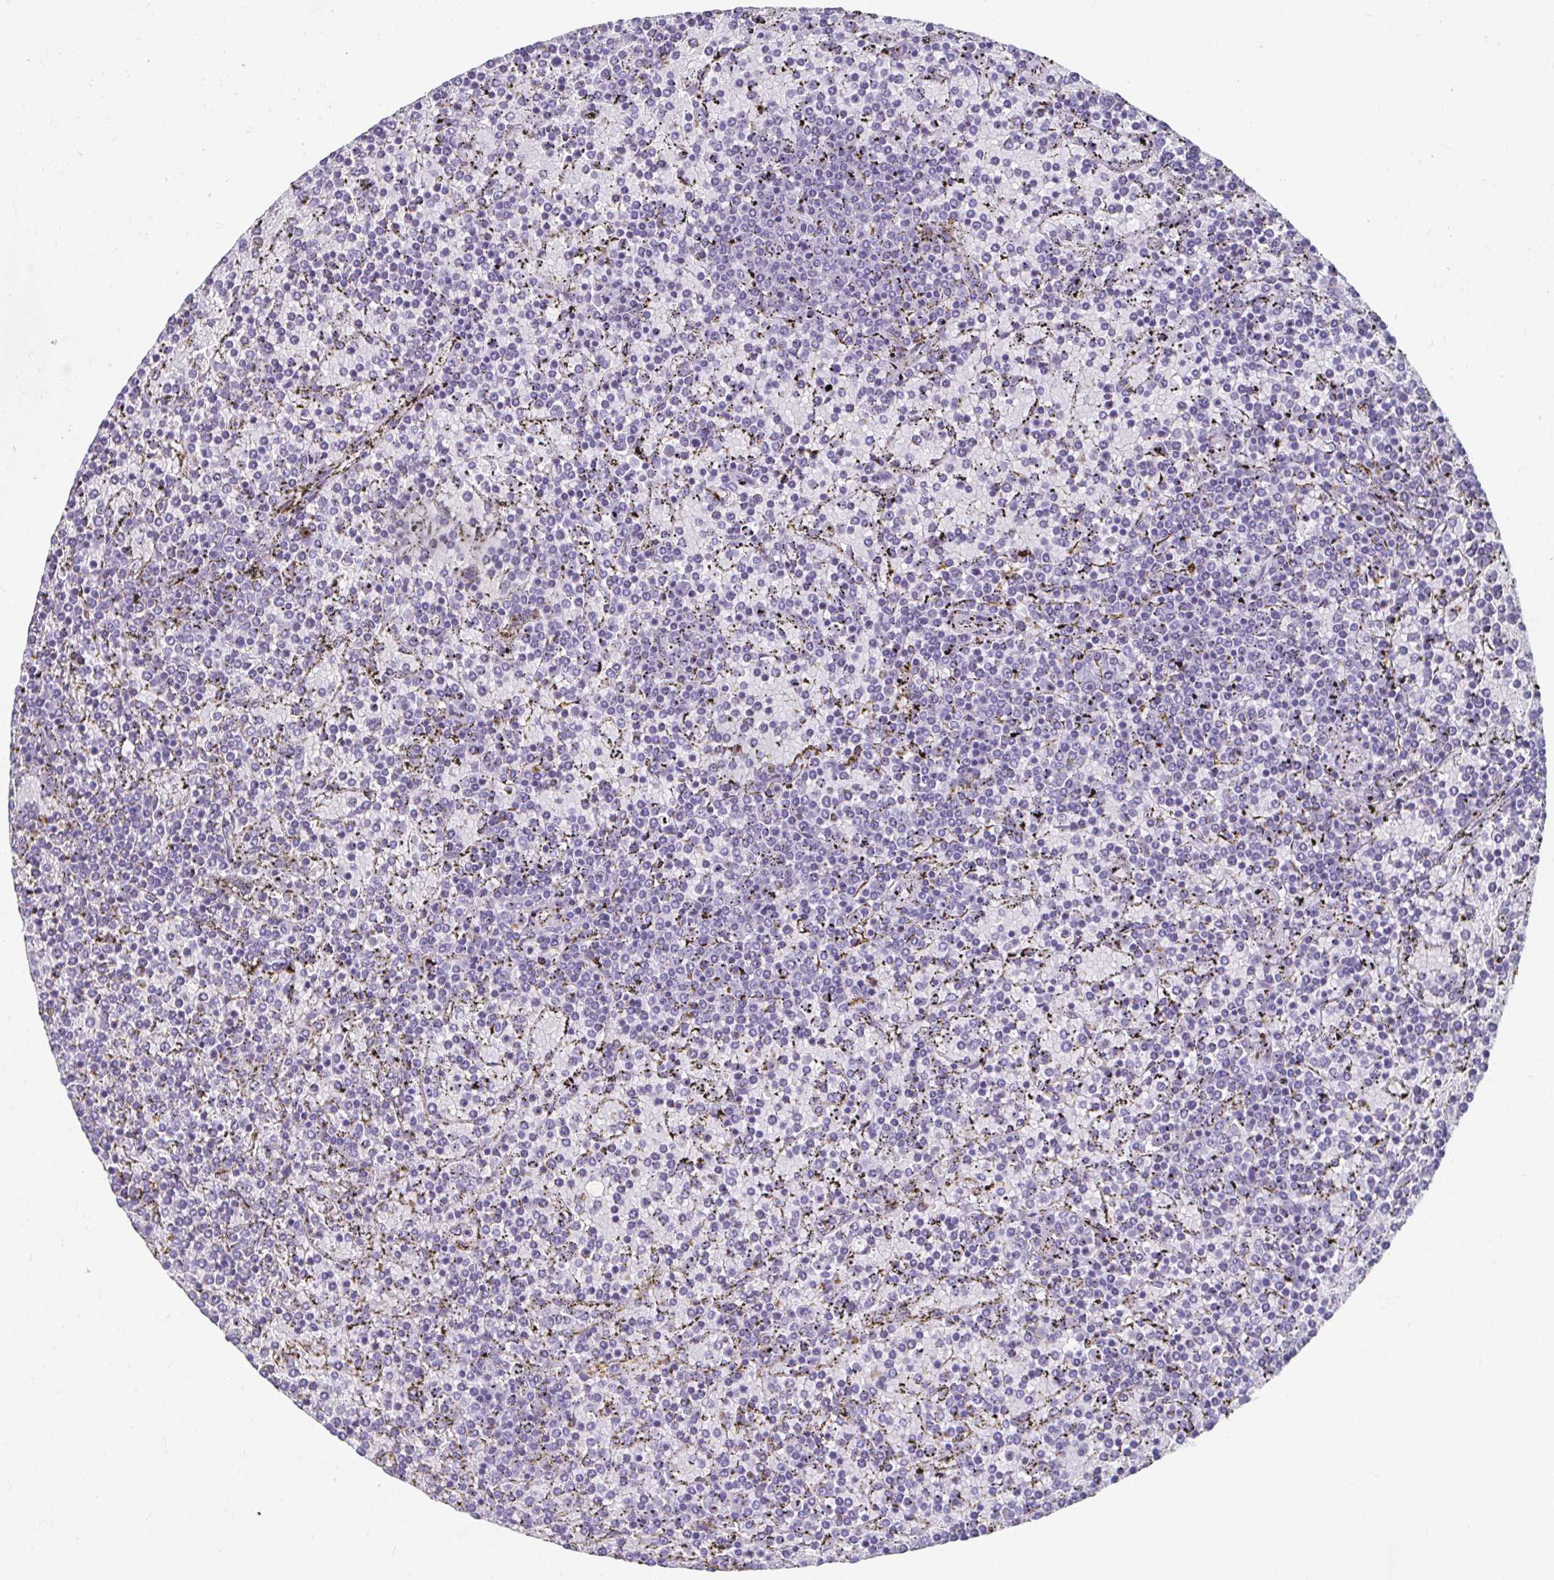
{"staining": {"intensity": "negative", "quantity": "none", "location": "none"}, "tissue": "lymphoma", "cell_type": "Tumor cells", "image_type": "cancer", "snomed": [{"axis": "morphology", "description": "Malignant lymphoma, non-Hodgkin's type, Low grade"}, {"axis": "topography", "description": "Spleen"}], "caption": "Malignant lymphoma, non-Hodgkin's type (low-grade) stained for a protein using immunohistochemistry (IHC) demonstrates no expression tumor cells.", "gene": "GHRL", "patient": {"sex": "female", "age": 77}}